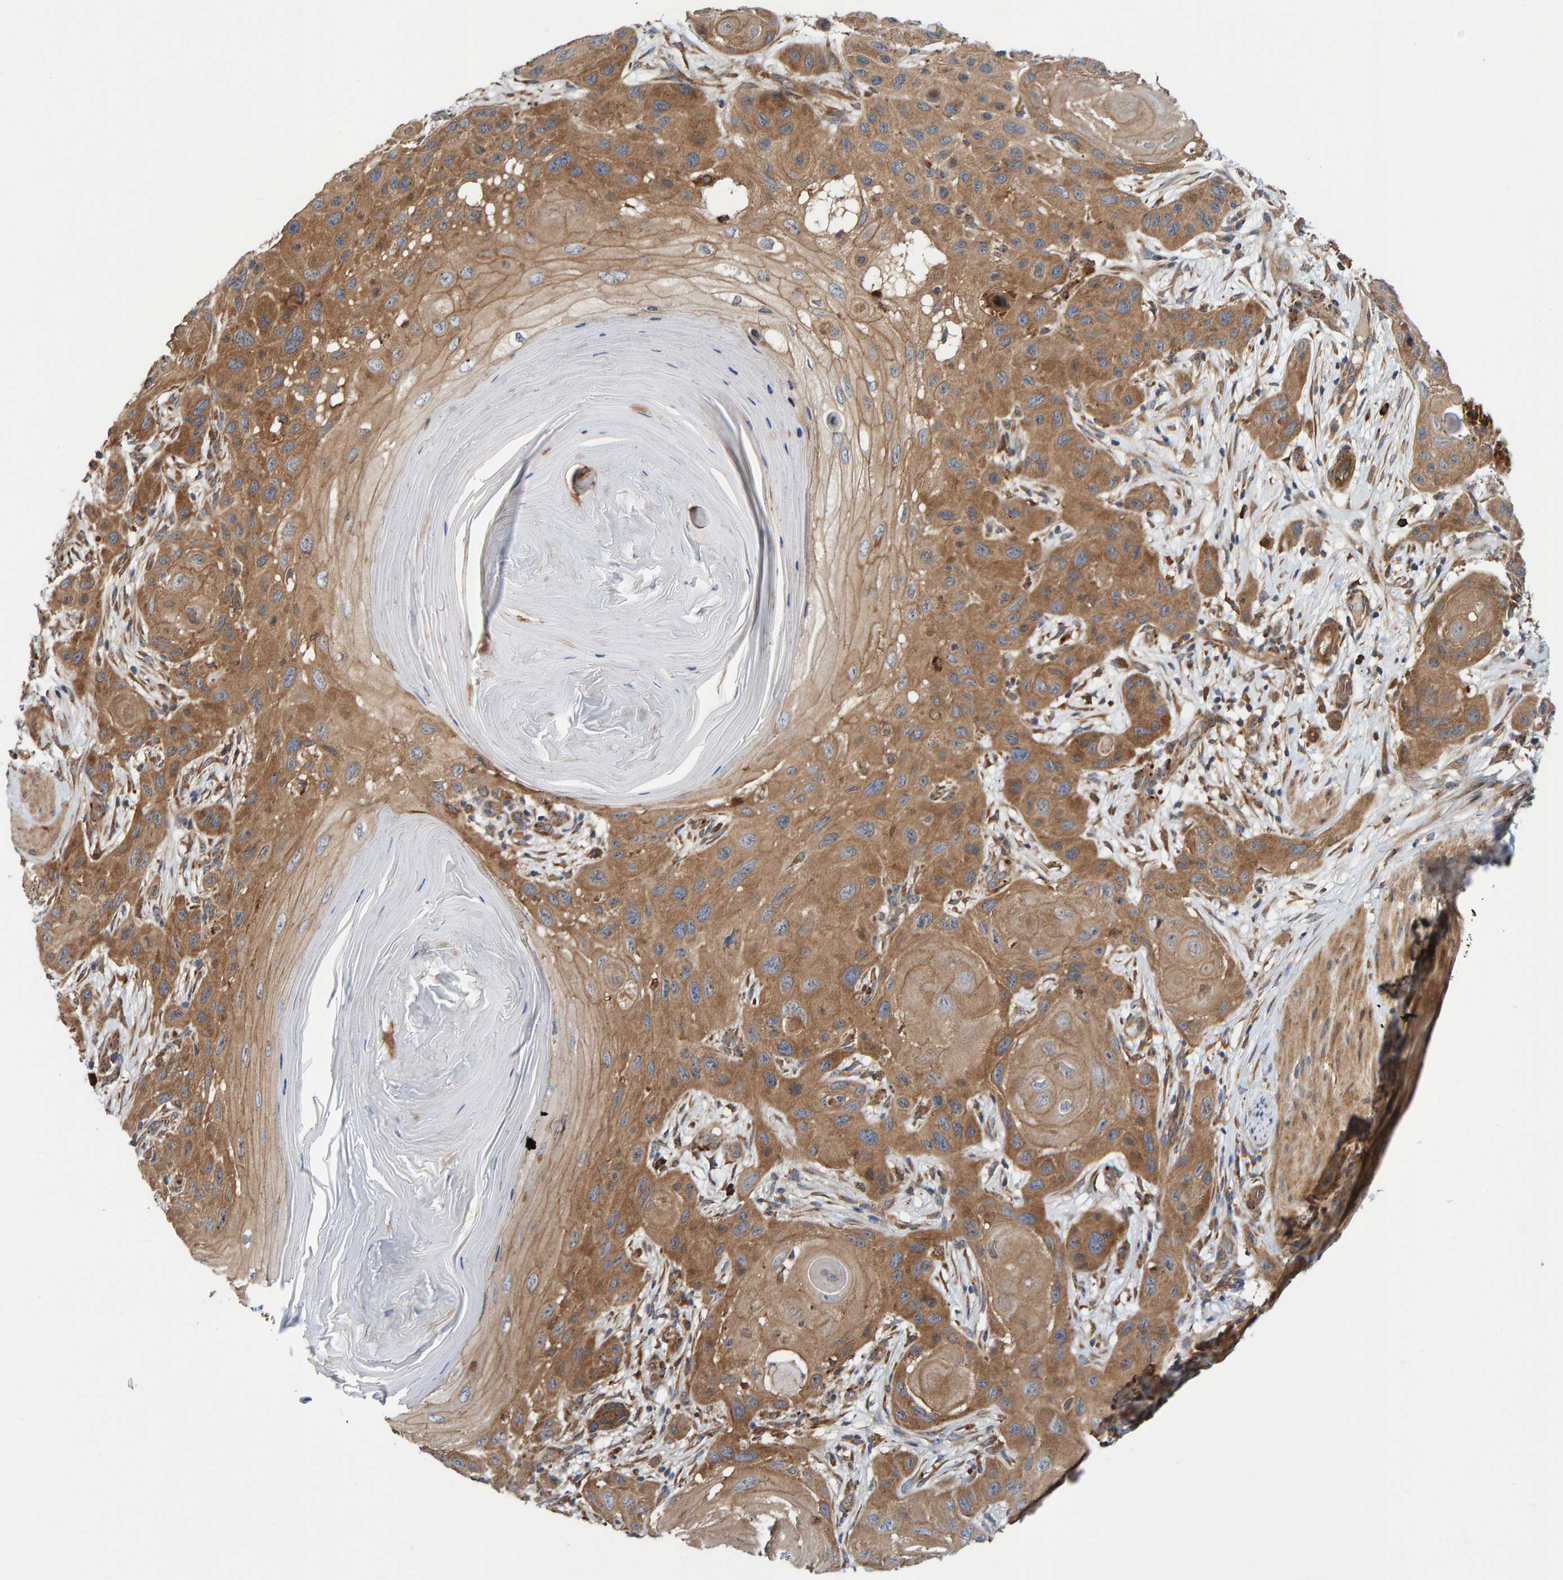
{"staining": {"intensity": "moderate", "quantity": ">75%", "location": "cytoplasmic/membranous"}, "tissue": "skin cancer", "cell_type": "Tumor cells", "image_type": "cancer", "snomed": [{"axis": "morphology", "description": "Squamous cell carcinoma, NOS"}, {"axis": "topography", "description": "Skin"}], "caption": "Squamous cell carcinoma (skin) tissue demonstrates moderate cytoplasmic/membranous staining in about >75% of tumor cells", "gene": "KIAA0753", "patient": {"sex": "female", "age": 96}}